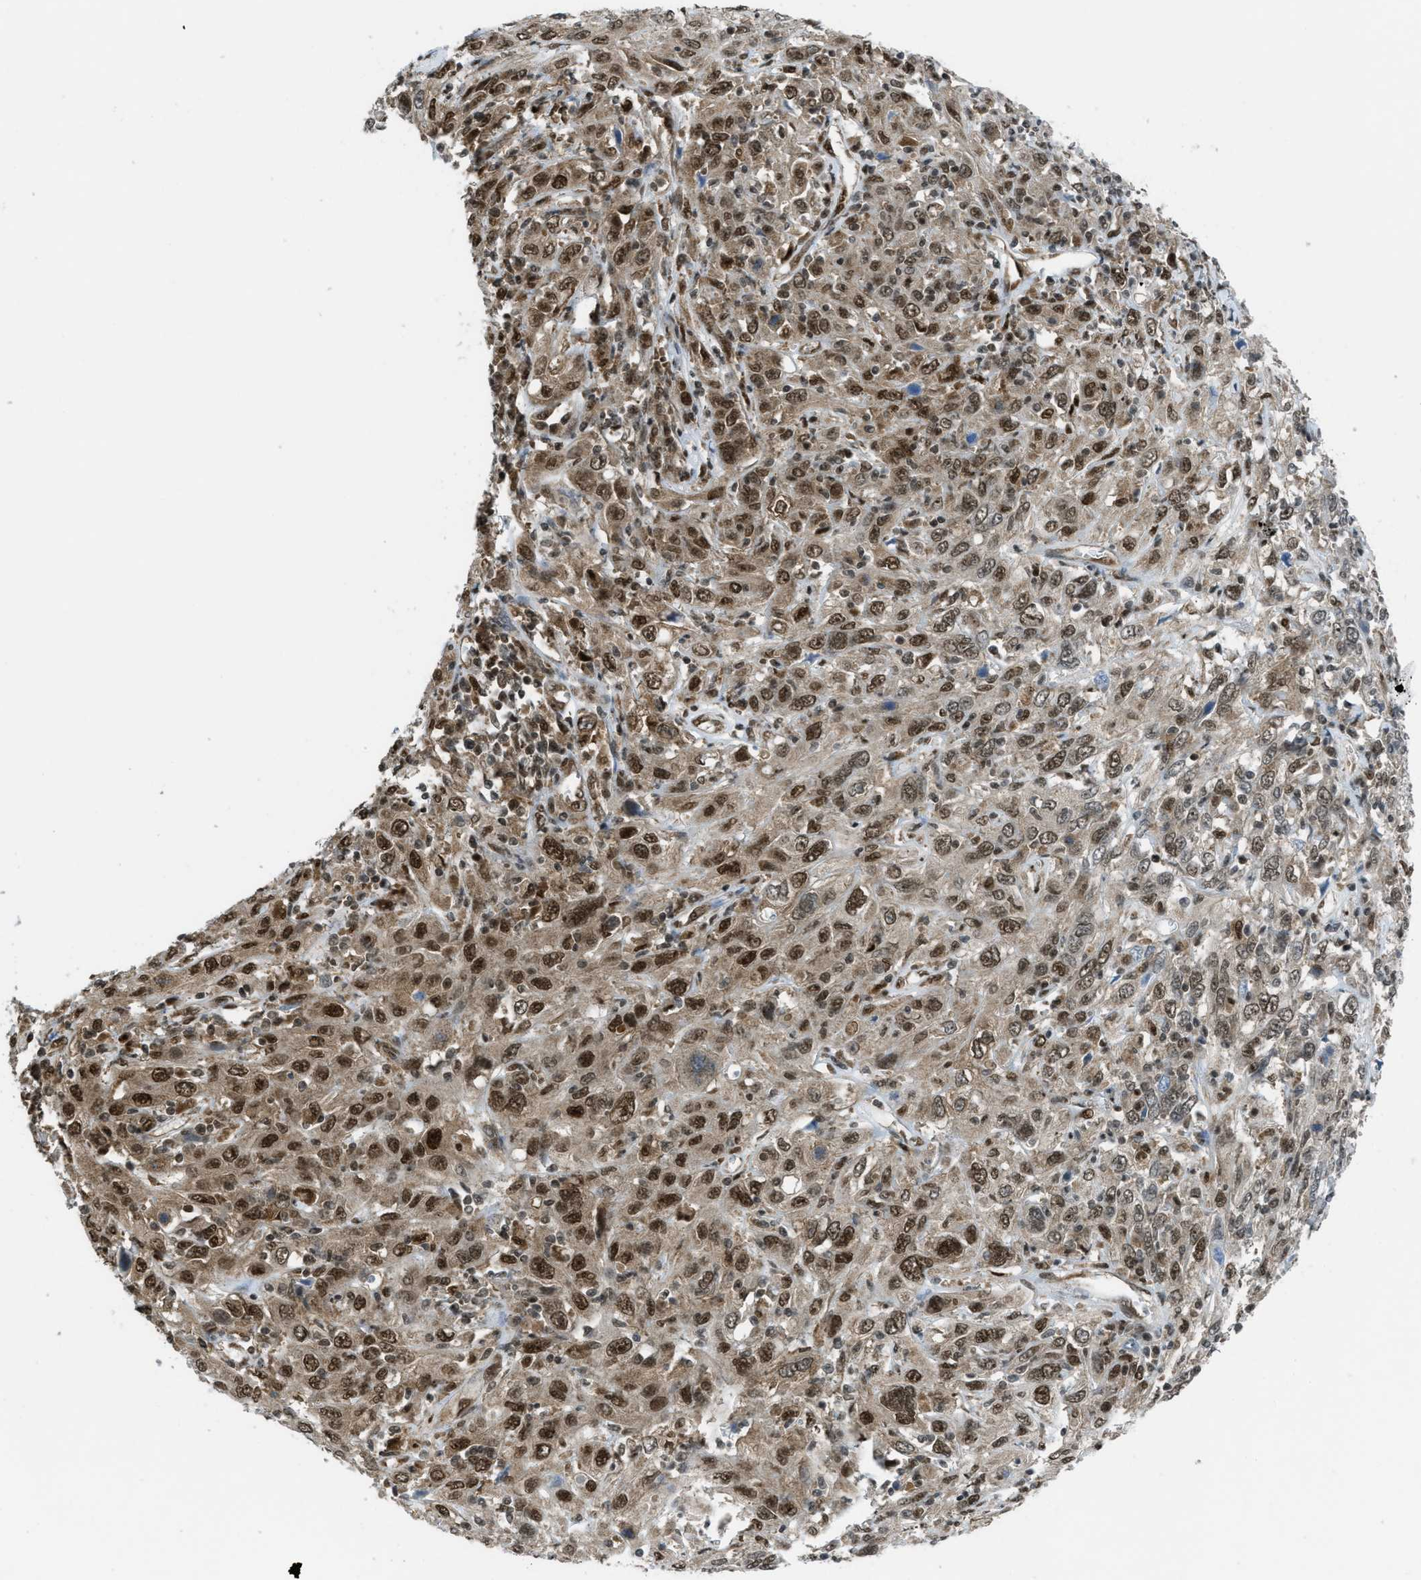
{"staining": {"intensity": "strong", "quantity": ">75%", "location": "nuclear"}, "tissue": "cervical cancer", "cell_type": "Tumor cells", "image_type": "cancer", "snomed": [{"axis": "morphology", "description": "Squamous cell carcinoma, NOS"}, {"axis": "topography", "description": "Cervix"}], "caption": "Squamous cell carcinoma (cervical) tissue displays strong nuclear positivity in approximately >75% of tumor cells", "gene": "TNPO1", "patient": {"sex": "female", "age": 46}}